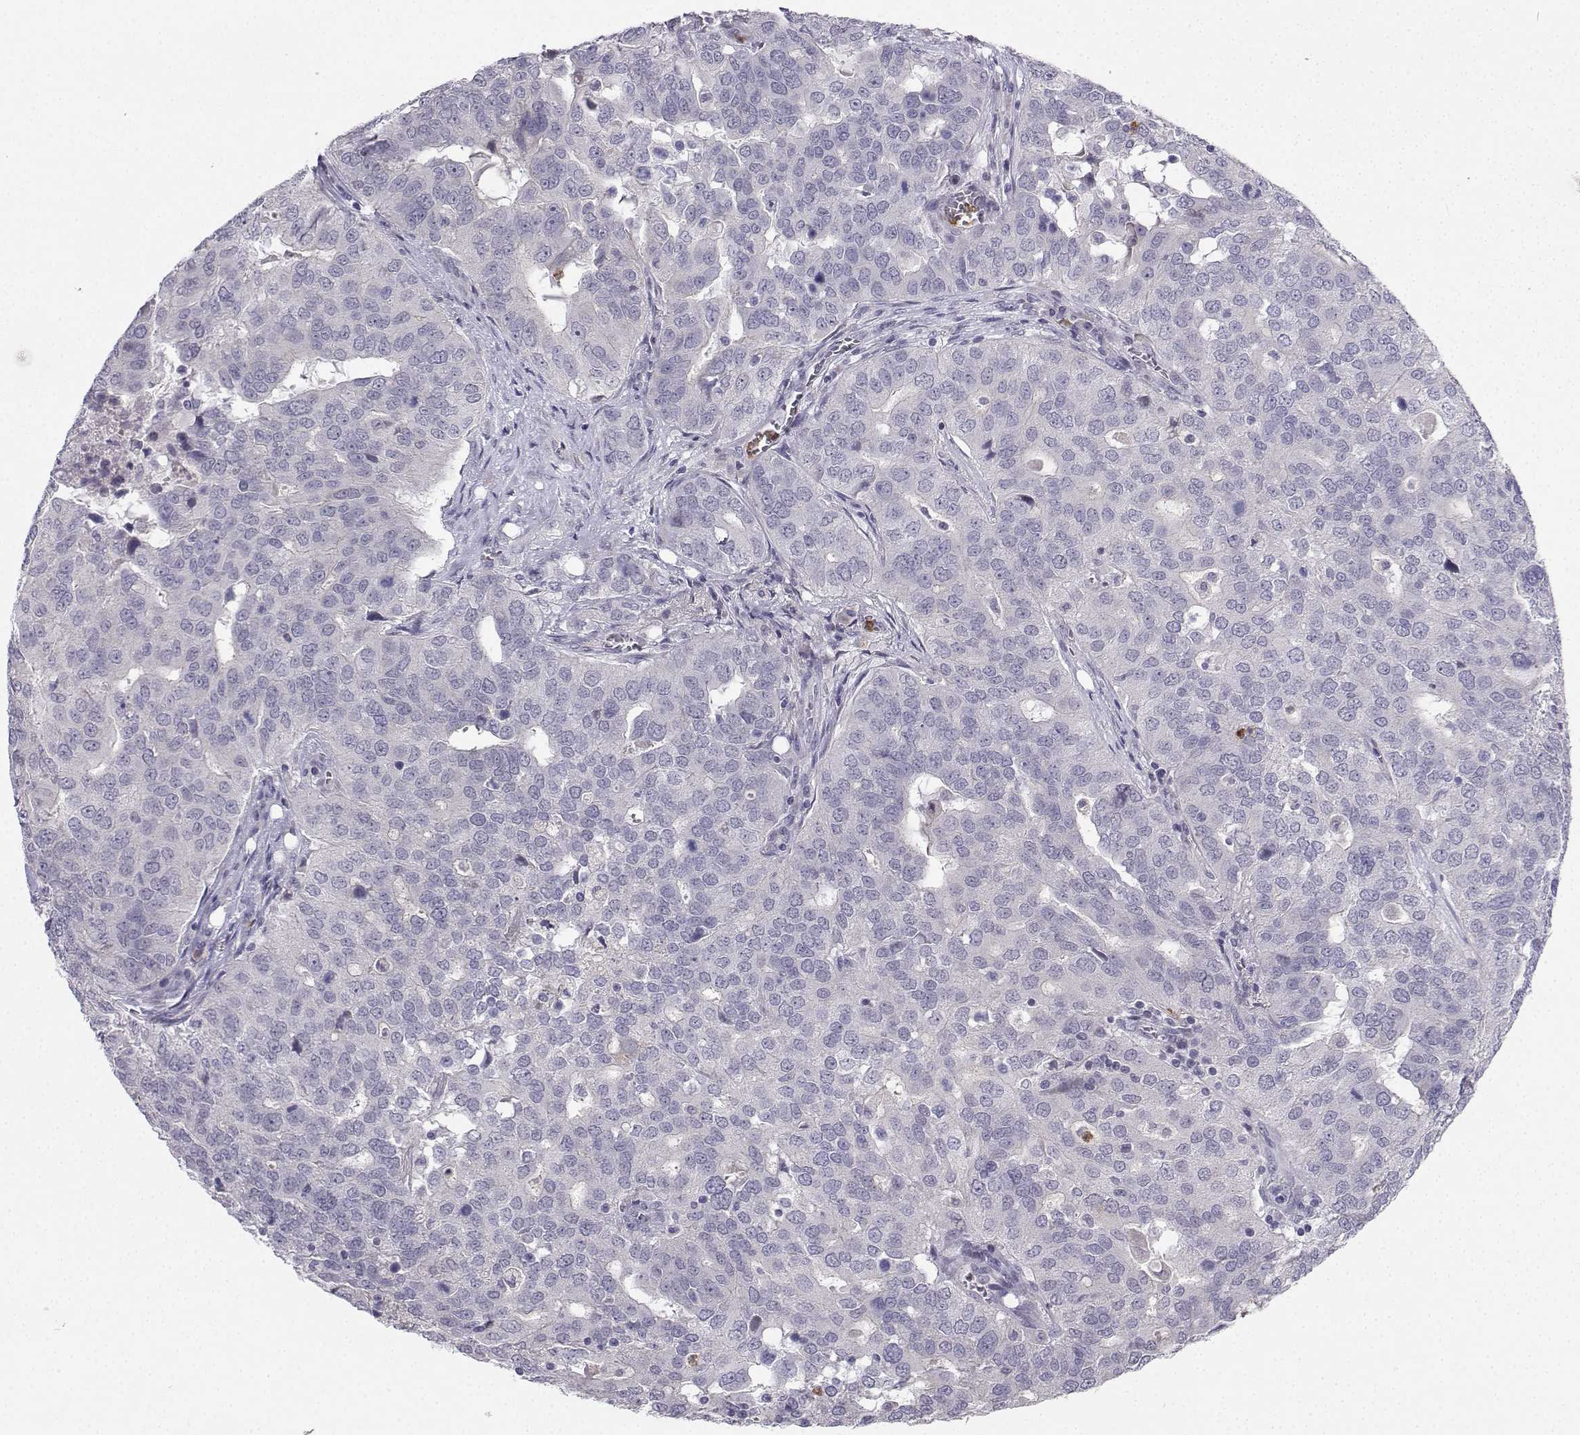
{"staining": {"intensity": "negative", "quantity": "none", "location": "none"}, "tissue": "ovarian cancer", "cell_type": "Tumor cells", "image_type": "cancer", "snomed": [{"axis": "morphology", "description": "Carcinoma, endometroid"}, {"axis": "topography", "description": "Soft tissue"}, {"axis": "topography", "description": "Ovary"}], "caption": "Immunohistochemistry (IHC) of ovarian endometroid carcinoma shows no staining in tumor cells.", "gene": "CALY", "patient": {"sex": "female", "age": 52}}